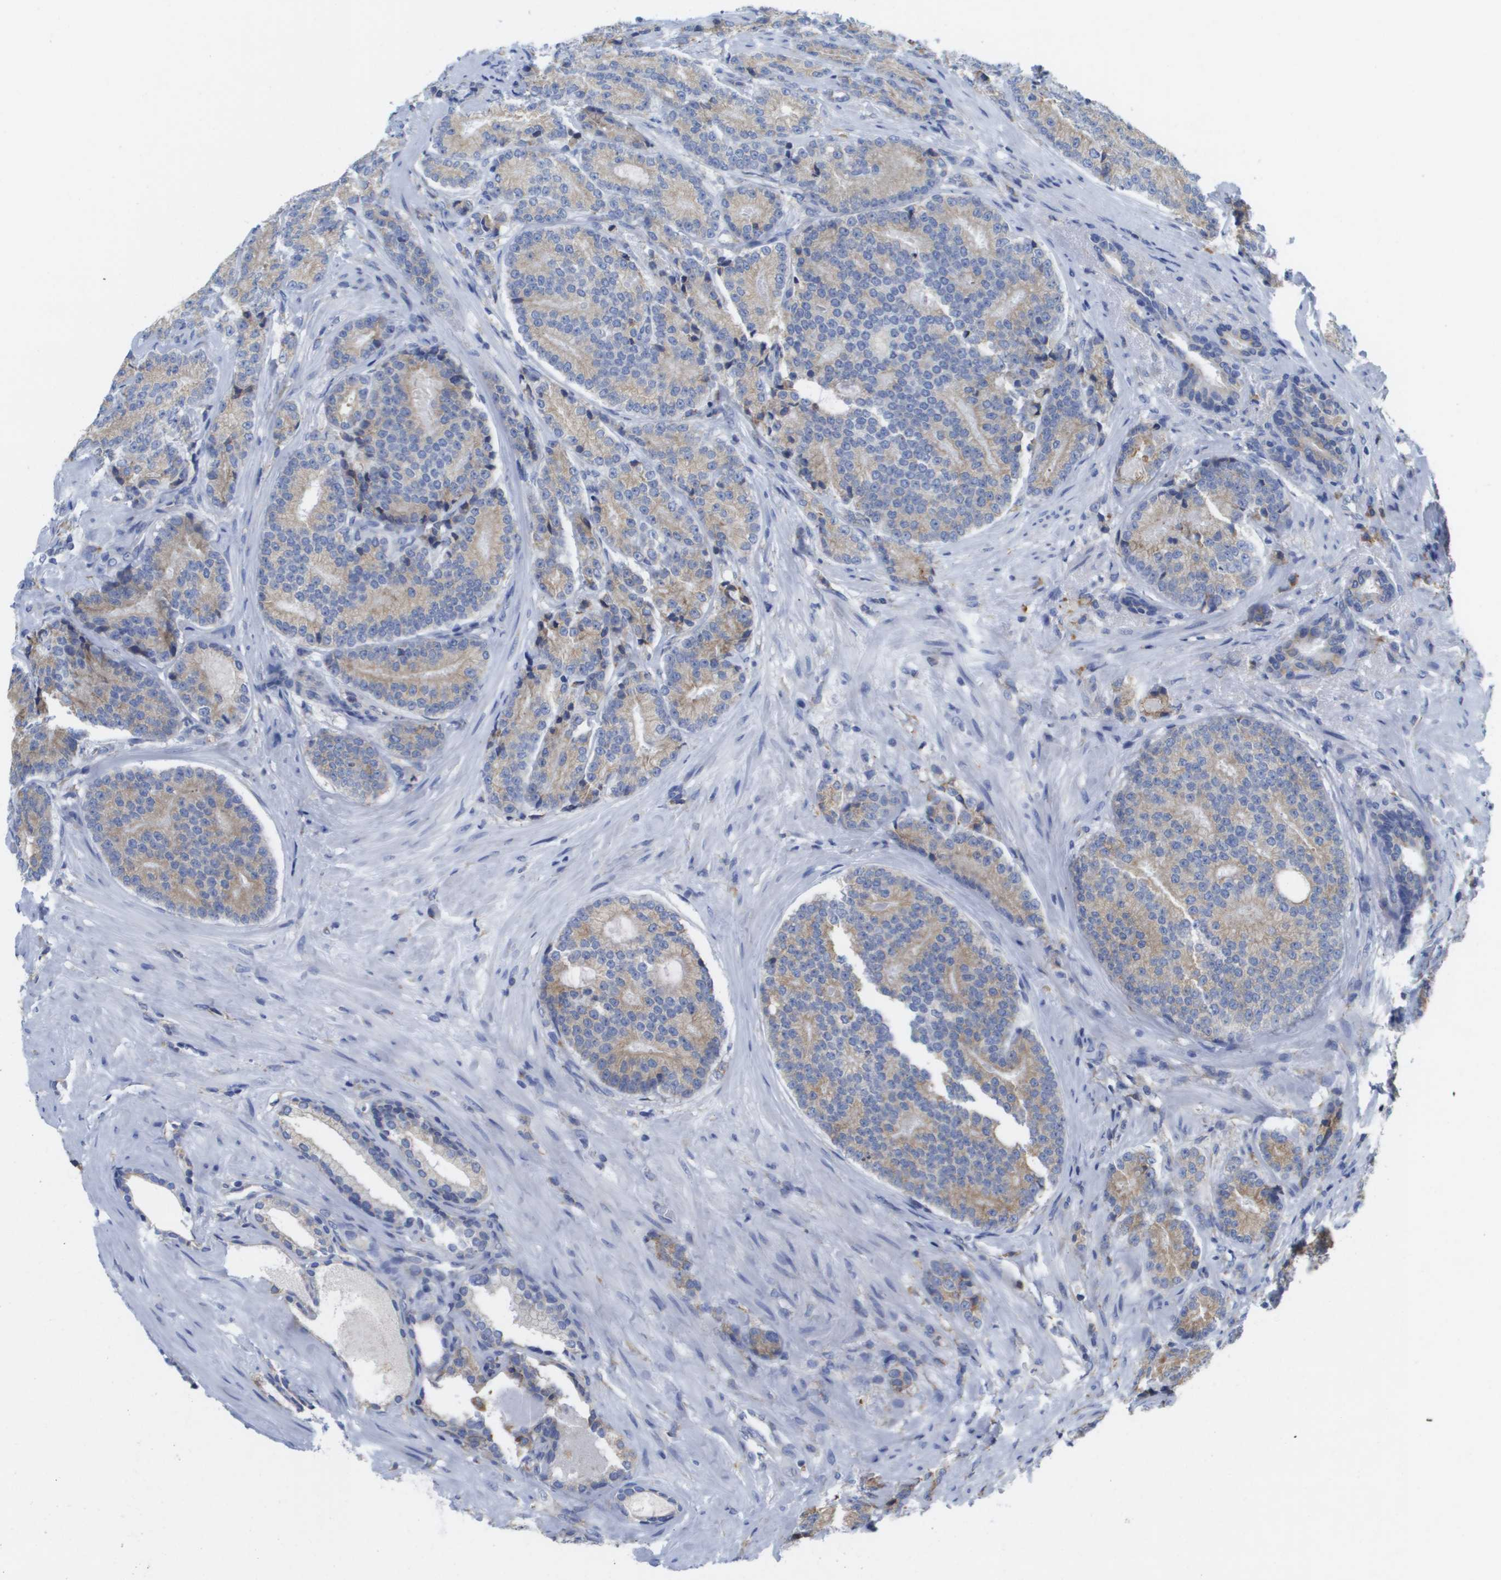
{"staining": {"intensity": "weak", "quantity": ">75%", "location": "cytoplasmic/membranous"}, "tissue": "prostate cancer", "cell_type": "Tumor cells", "image_type": "cancer", "snomed": [{"axis": "morphology", "description": "Adenocarcinoma, High grade"}, {"axis": "topography", "description": "Prostate"}], "caption": "There is low levels of weak cytoplasmic/membranous staining in tumor cells of prostate cancer, as demonstrated by immunohistochemical staining (brown color).", "gene": "SDR42E1", "patient": {"sex": "male", "age": 61}}